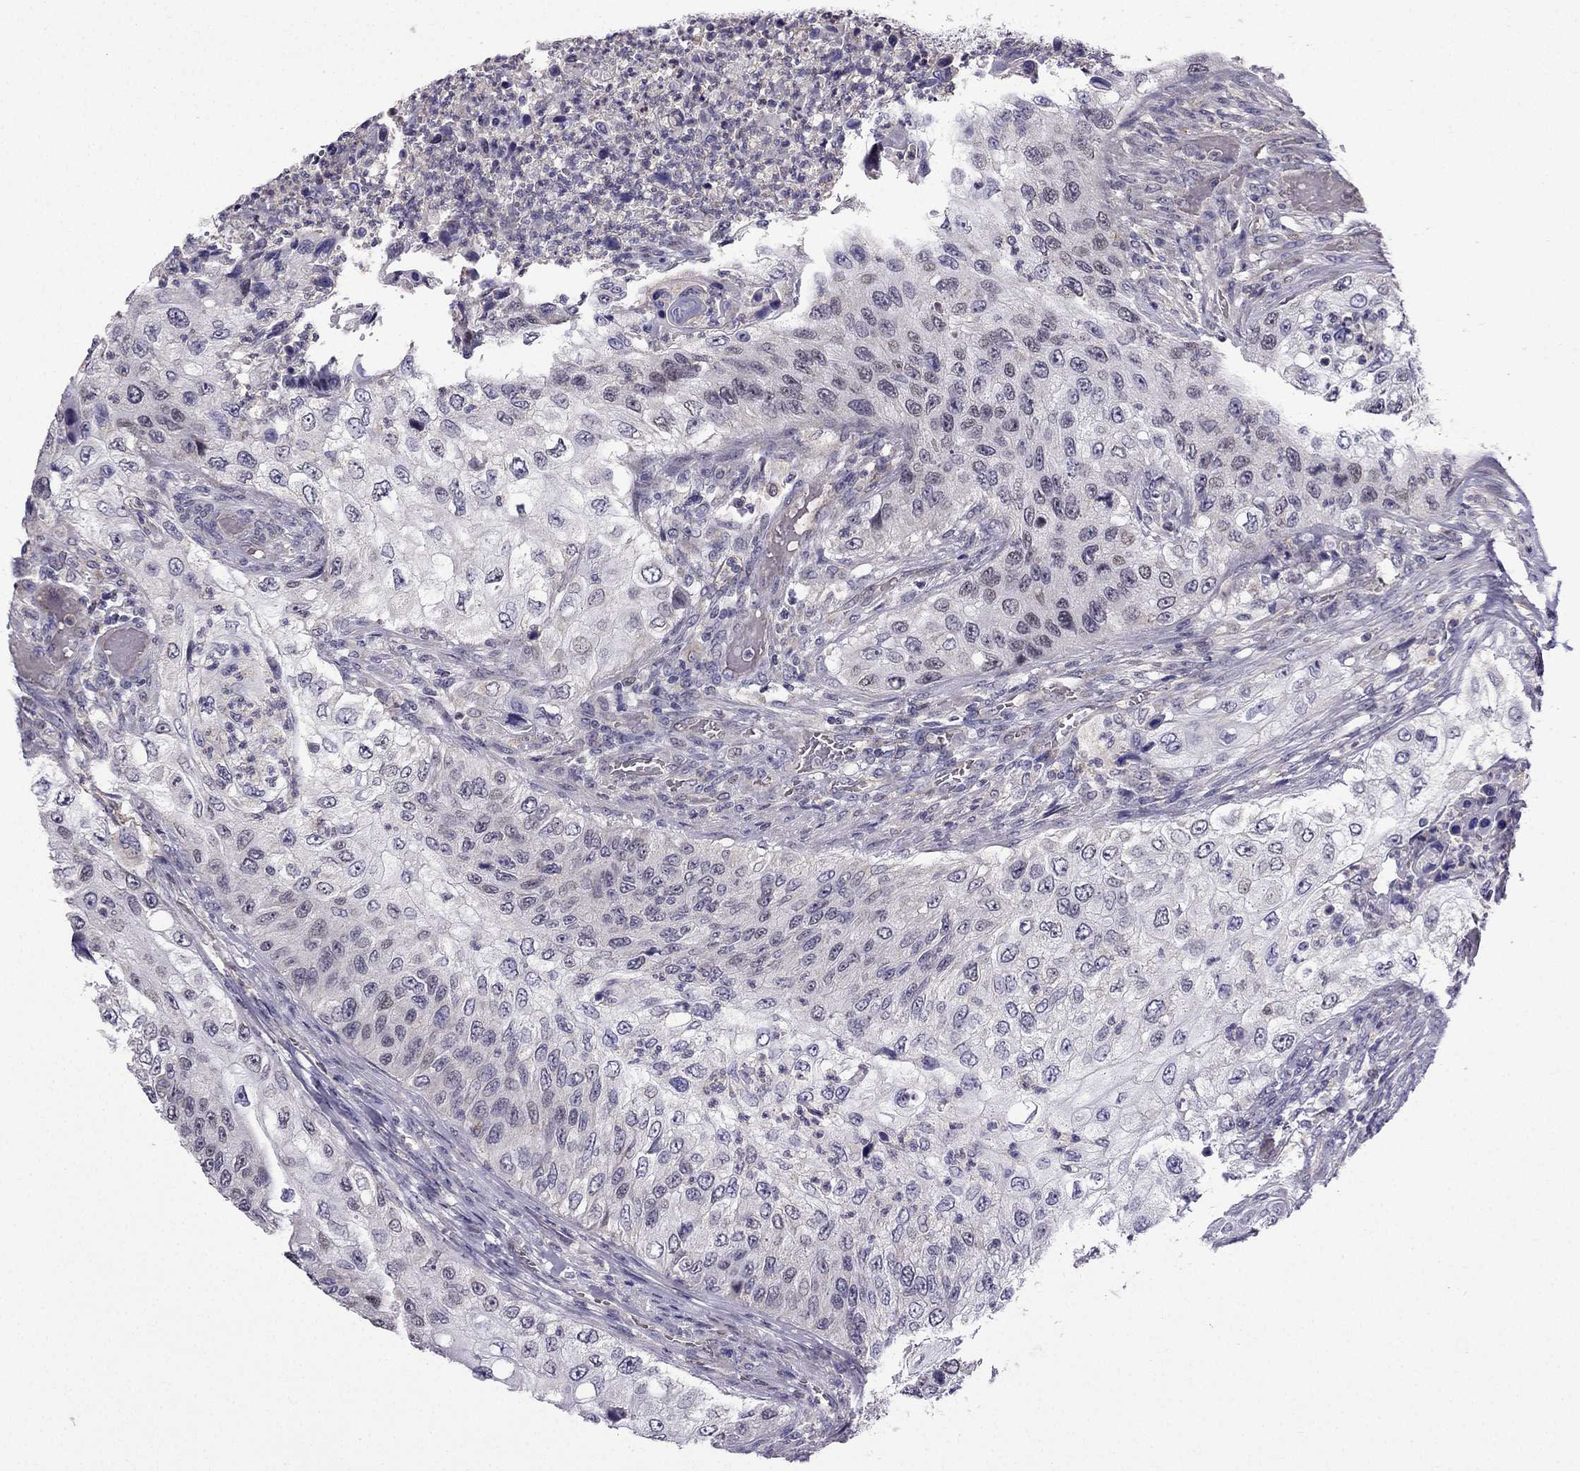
{"staining": {"intensity": "negative", "quantity": "none", "location": "none"}, "tissue": "urothelial cancer", "cell_type": "Tumor cells", "image_type": "cancer", "snomed": [{"axis": "morphology", "description": "Urothelial carcinoma, High grade"}, {"axis": "topography", "description": "Urinary bladder"}], "caption": "A micrograph of human urothelial cancer is negative for staining in tumor cells.", "gene": "SLC6A2", "patient": {"sex": "female", "age": 60}}